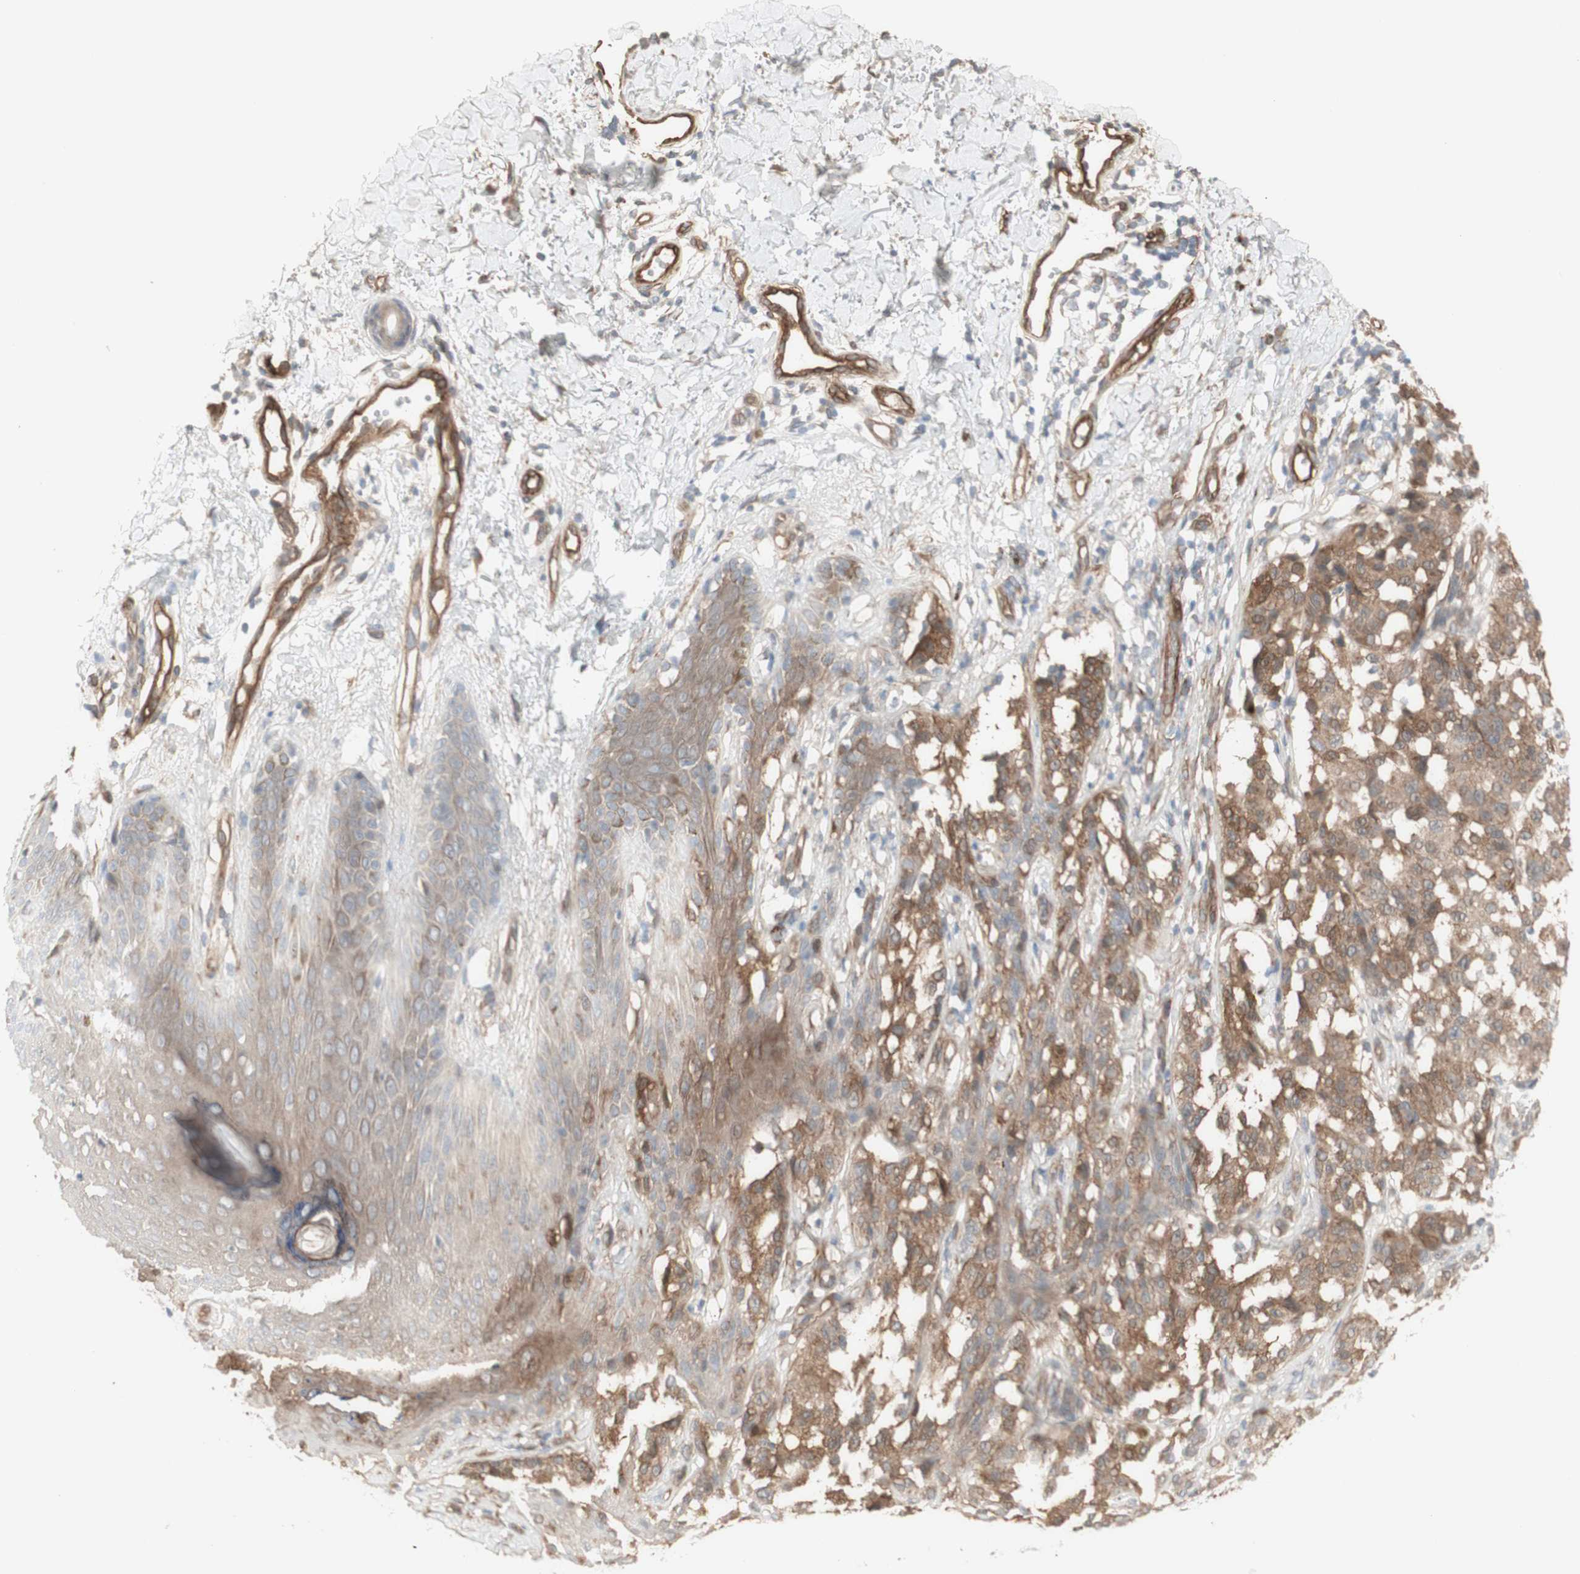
{"staining": {"intensity": "moderate", "quantity": ">75%", "location": "cytoplasmic/membranous"}, "tissue": "melanoma", "cell_type": "Tumor cells", "image_type": "cancer", "snomed": [{"axis": "morphology", "description": "Malignant melanoma, NOS"}, {"axis": "topography", "description": "Skin"}], "caption": "Melanoma stained with a protein marker reveals moderate staining in tumor cells.", "gene": "CNN3", "patient": {"sex": "female", "age": 46}}